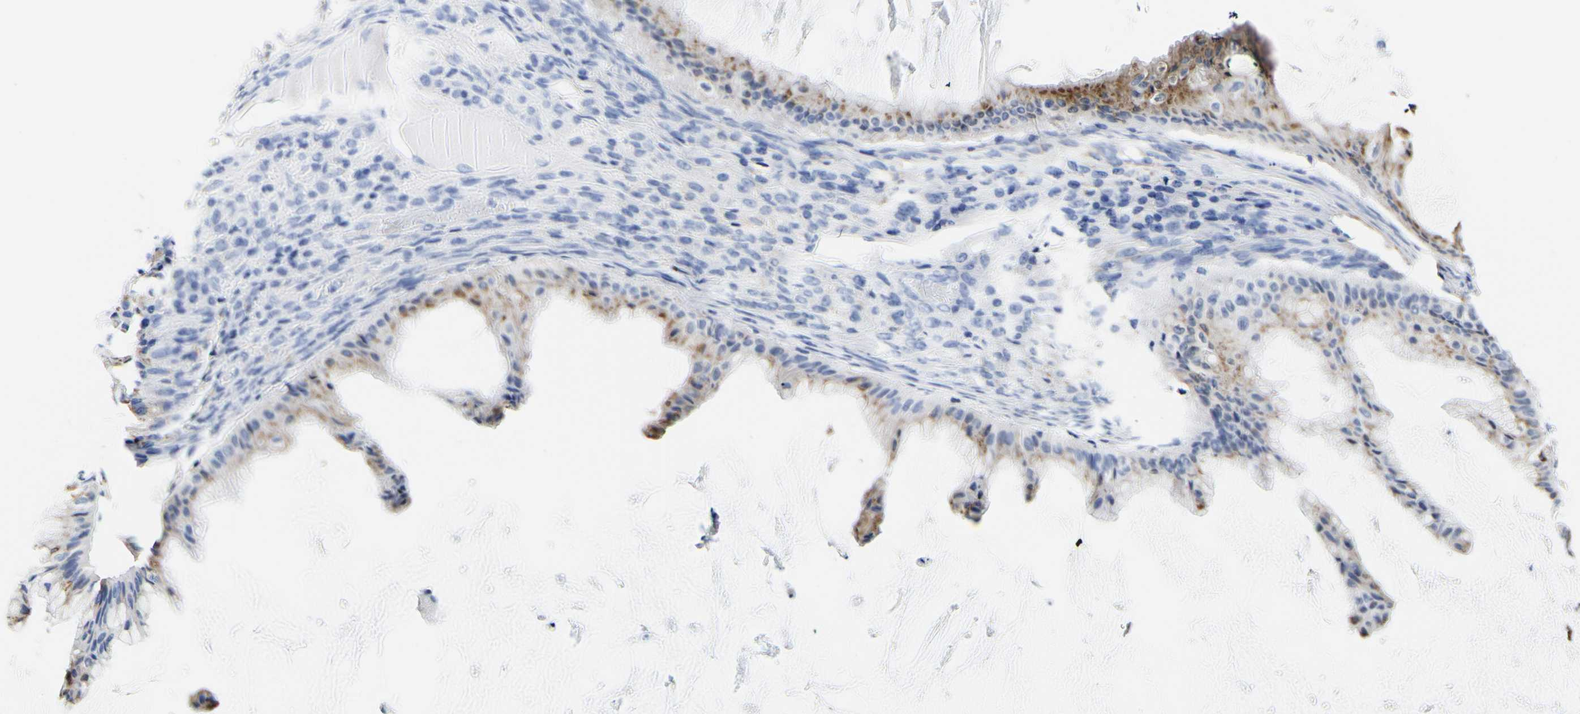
{"staining": {"intensity": "moderate", "quantity": "<25%", "location": "cytoplasmic/membranous"}, "tissue": "ovarian cancer", "cell_type": "Tumor cells", "image_type": "cancer", "snomed": [{"axis": "morphology", "description": "Cystadenocarcinoma, mucinous, NOS"}, {"axis": "topography", "description": "Ovary"}], "caption": "Mucinous cystadenocarcinoma (ovarian) stained with IHC shows moderate cytoplasmic/membranous staining in approximately <25% of tumor cells.", "gene": "P4HB", "patient": {"sex": "female", "age": 61}}